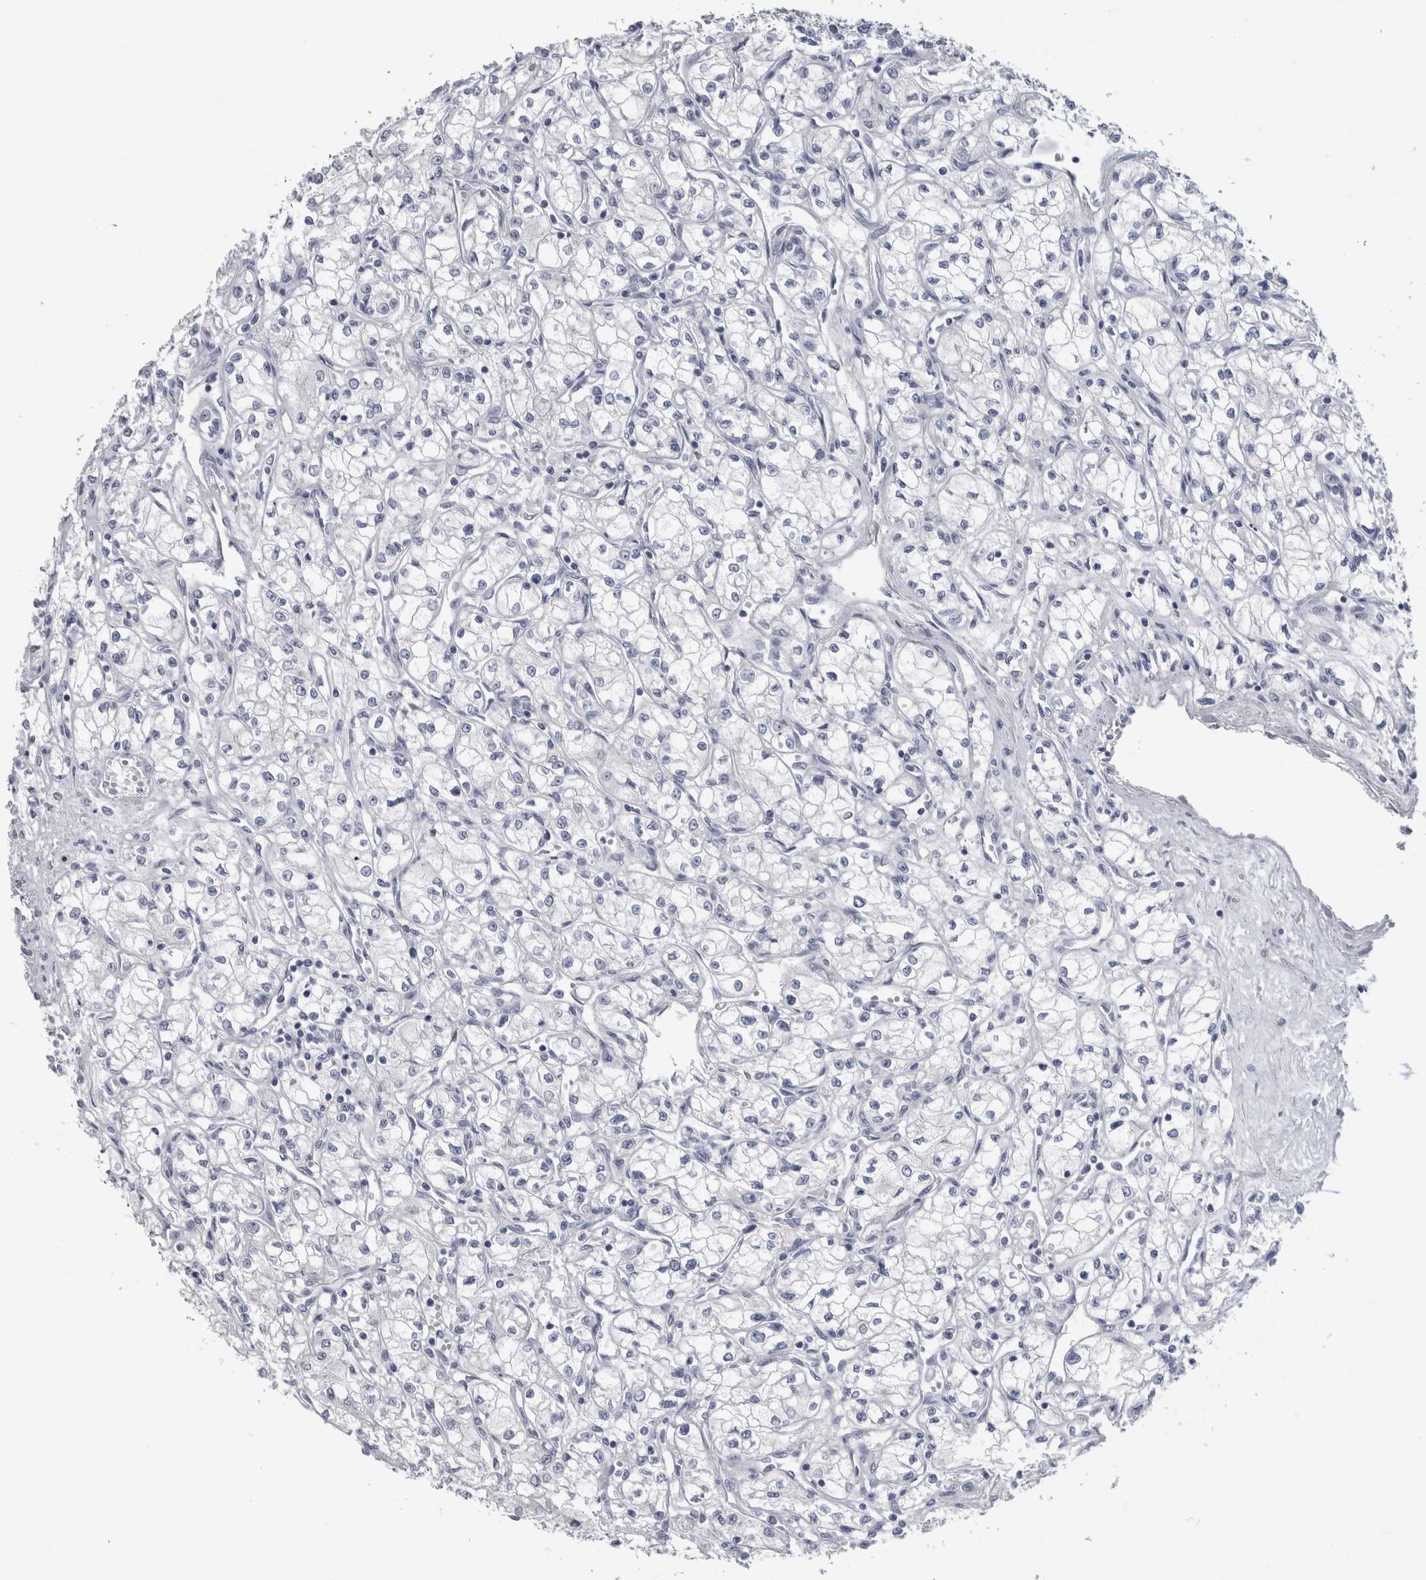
{"staining": {"intensity": "negative", "quantity": "none", "location": "none"}, "tissue": "renal cancer", "cell_type": "Tumor cells", "image_type": "cancer", "snomed": [{"axis": "morphology", "description": "Normal tissue, NOS"}, {"axis": "morphology", "description": "Adenocarcinoma, NOS"}, {"axis": "topography", "description": "Kidney"}], "caption": "High power microscopy micrograph of an immunohistochemistry (IHC) photomicrograph of renal cancer (adenocarcinoma), revealing no significant positivity in tumor cells.", "gene": "MSMB", "patient": {"sex": "male", "age": 59}}